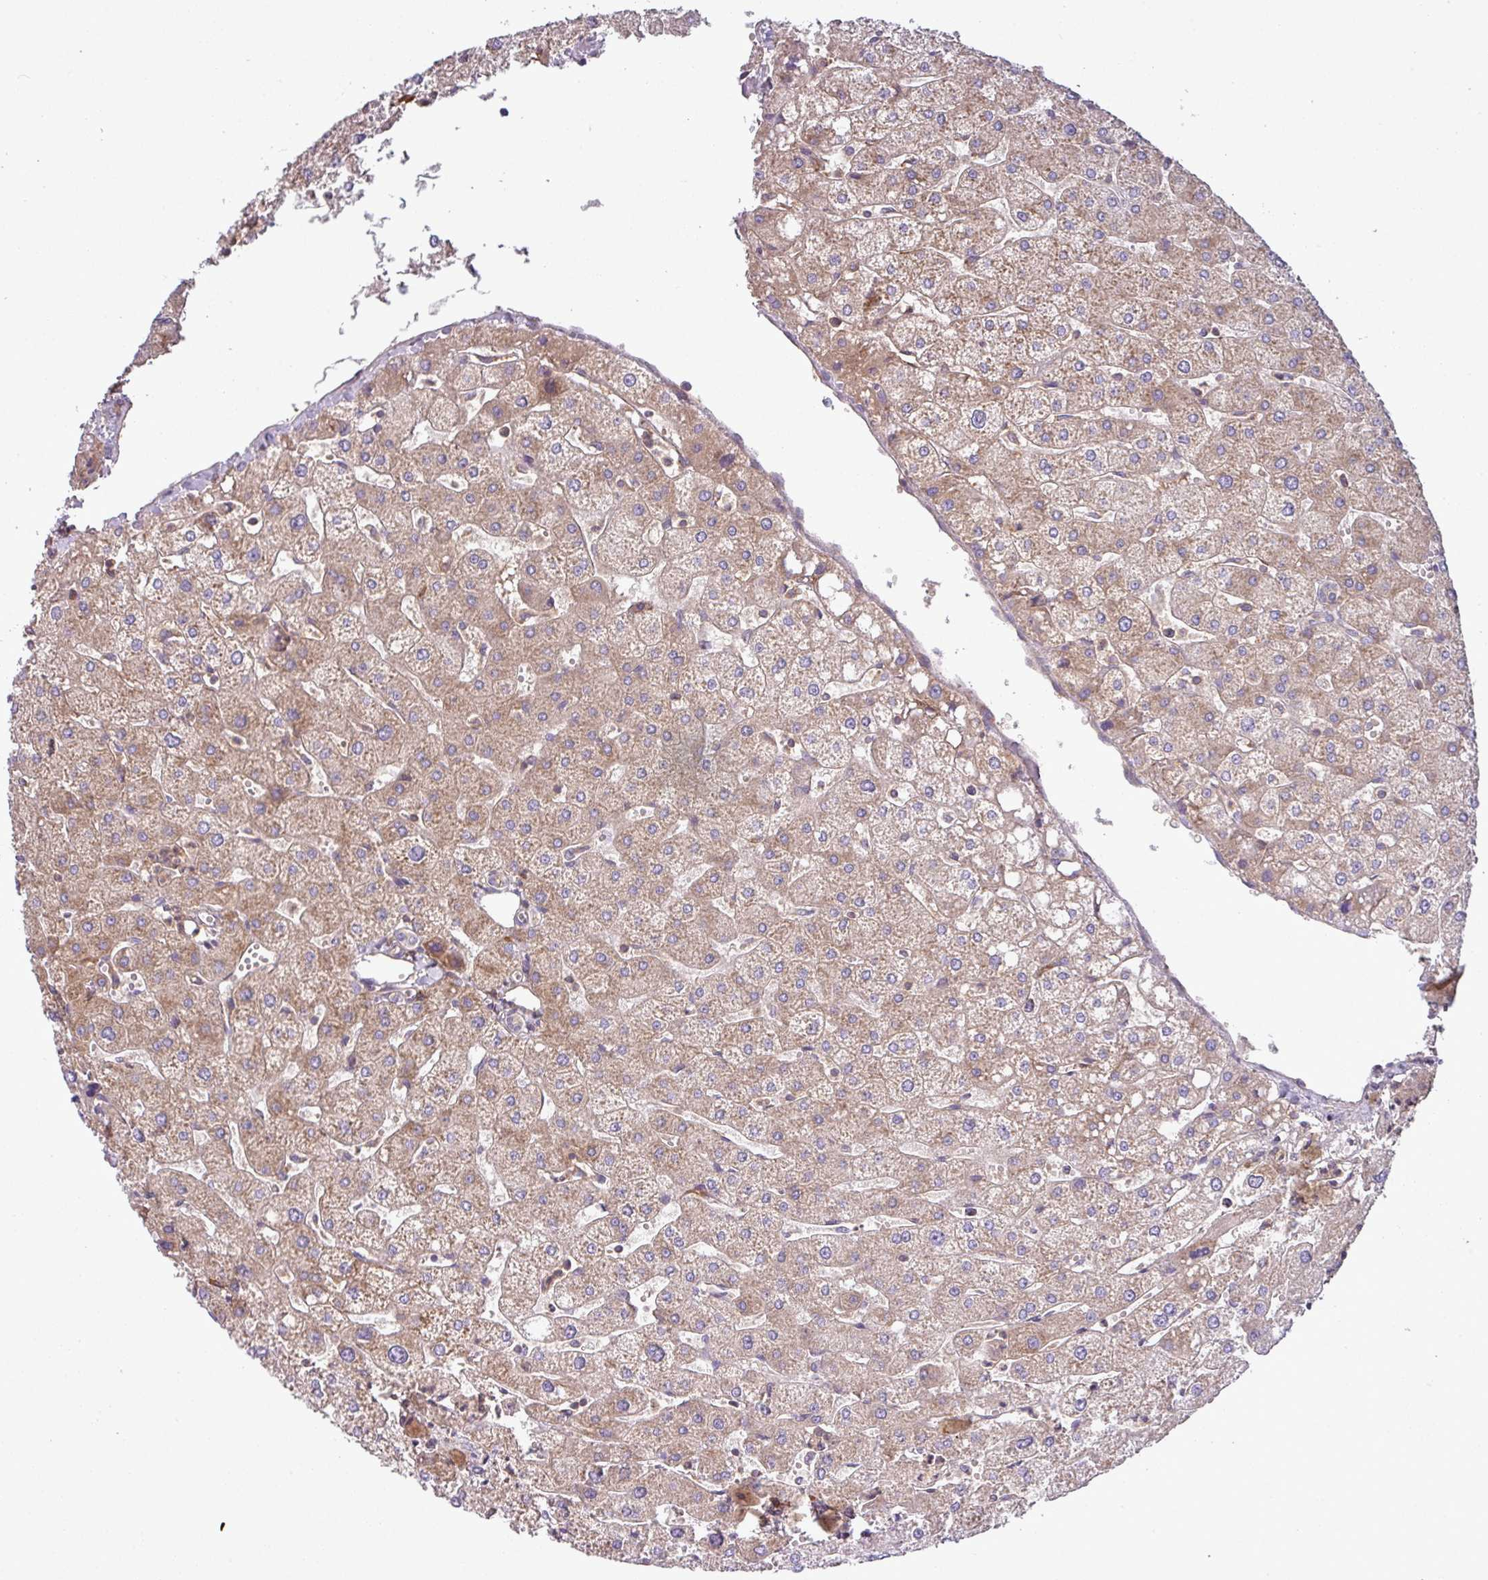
{"staining": {"intensity": "negative", "quantity": "none", "location": "none"}, "tissue": "liver", "cell_type": "Cholangiocytes", "image_type": "normal", "snomed": [{"axis": "morphology", "description": "Normal tissue, NOS"}, {"axis": "topography", "description": "Liver"}], "caption": "DAB immunohistochemical staining of unremarkable liver exhibits no significant positivity in cholangiocytes.", "gene": "LRRC74B", "patient": {"sex": "male", "age": 67}}